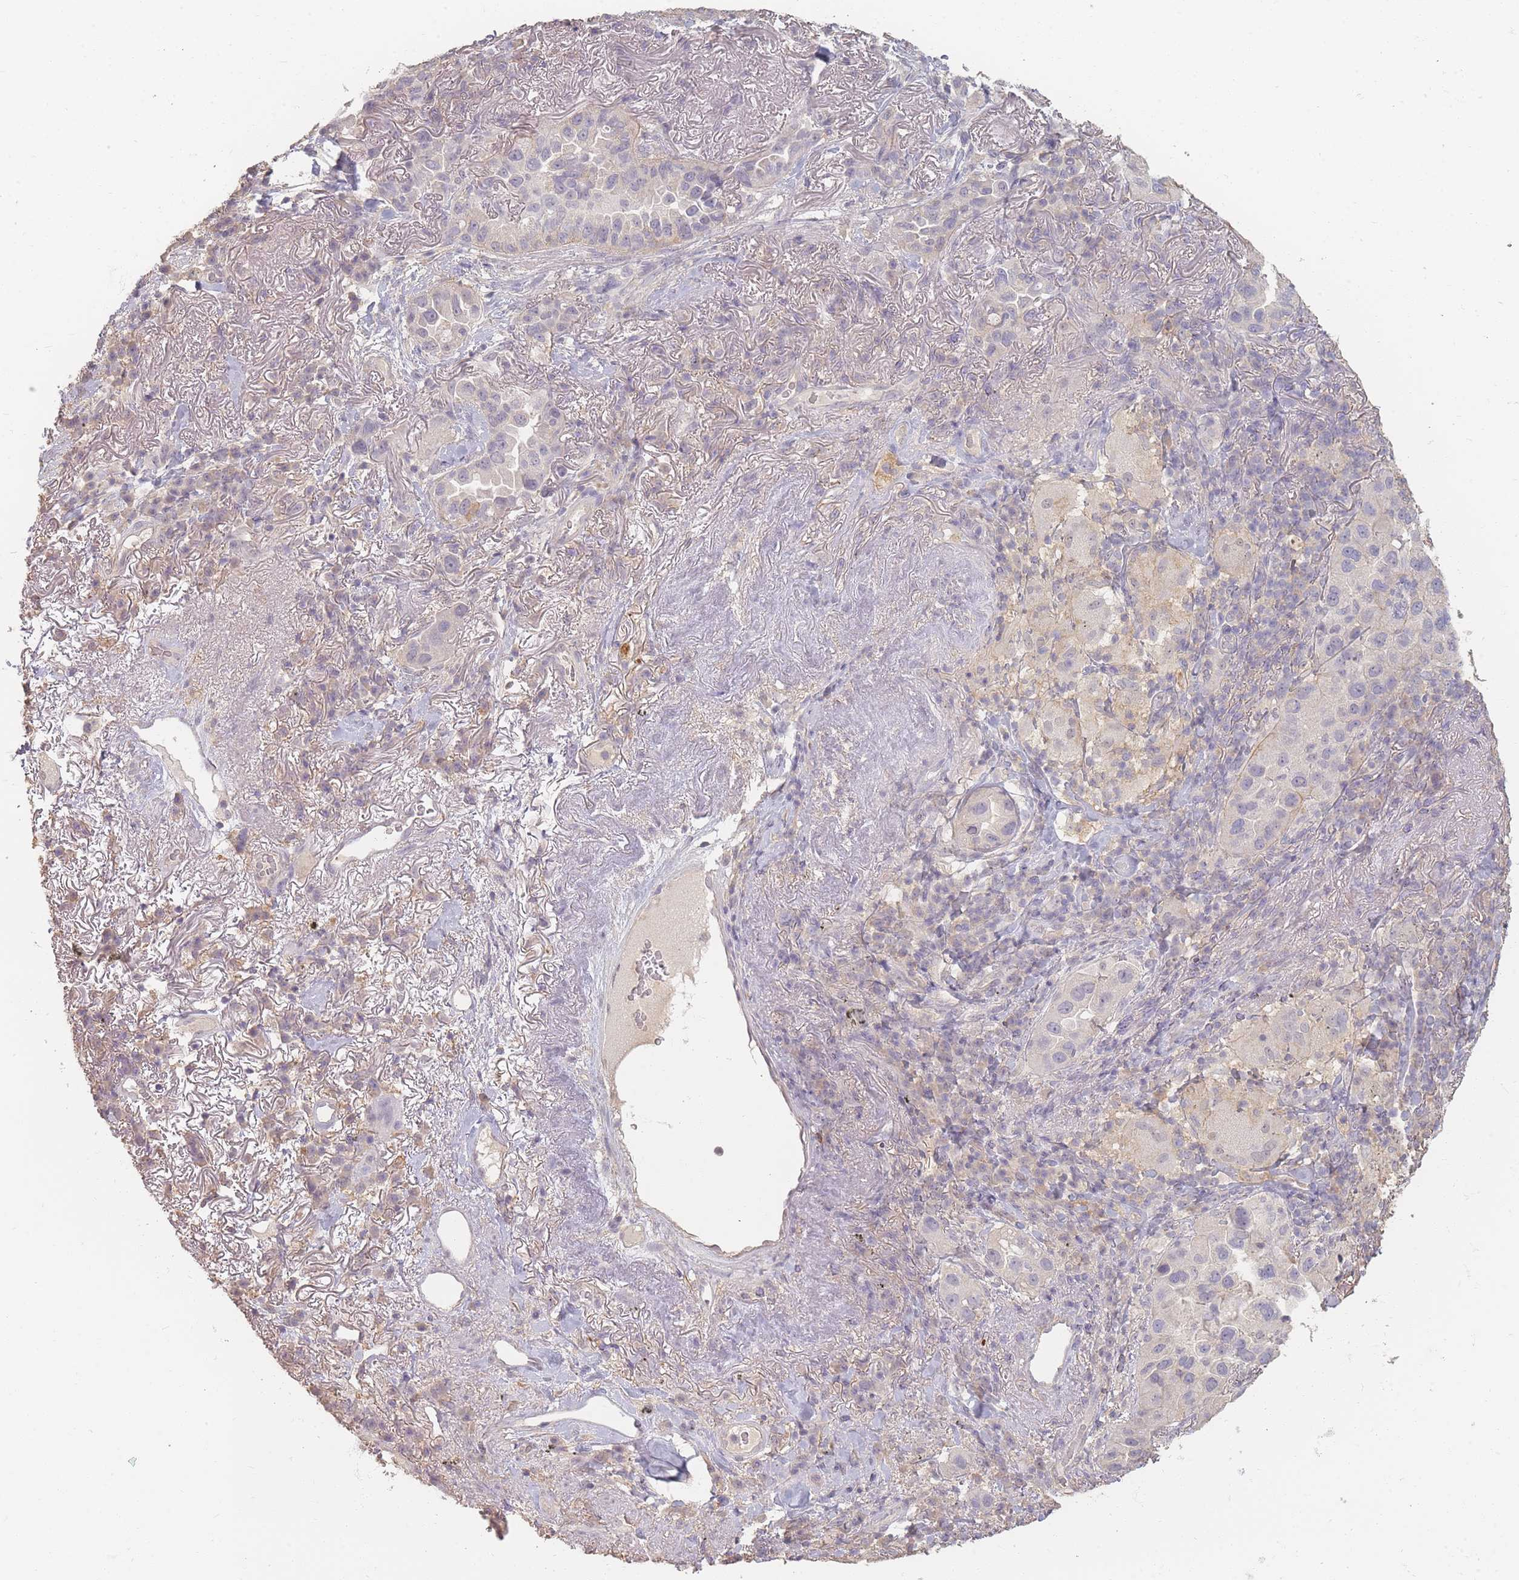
{"staining": {"intensity": "weak", "quantity": "<25%", "location": "cytoplasmic/membranous"}, "tissue": "lung cancer", "cell_type": "Tumor cells", "image_type": "cancer", "snomed": [{"axis": "morphology", "description": "Adenocarcinoma, NOS"}, {"axis": "topography", "description": "Lung"}], "caption": "This is a histopathology image of immunohistochemistry staining of lung cancer (adenocarcinoma), which shows no positivity in tumor cells.", "gene": "RFTN1", "patient": {"sex": "female", "age": 69}}